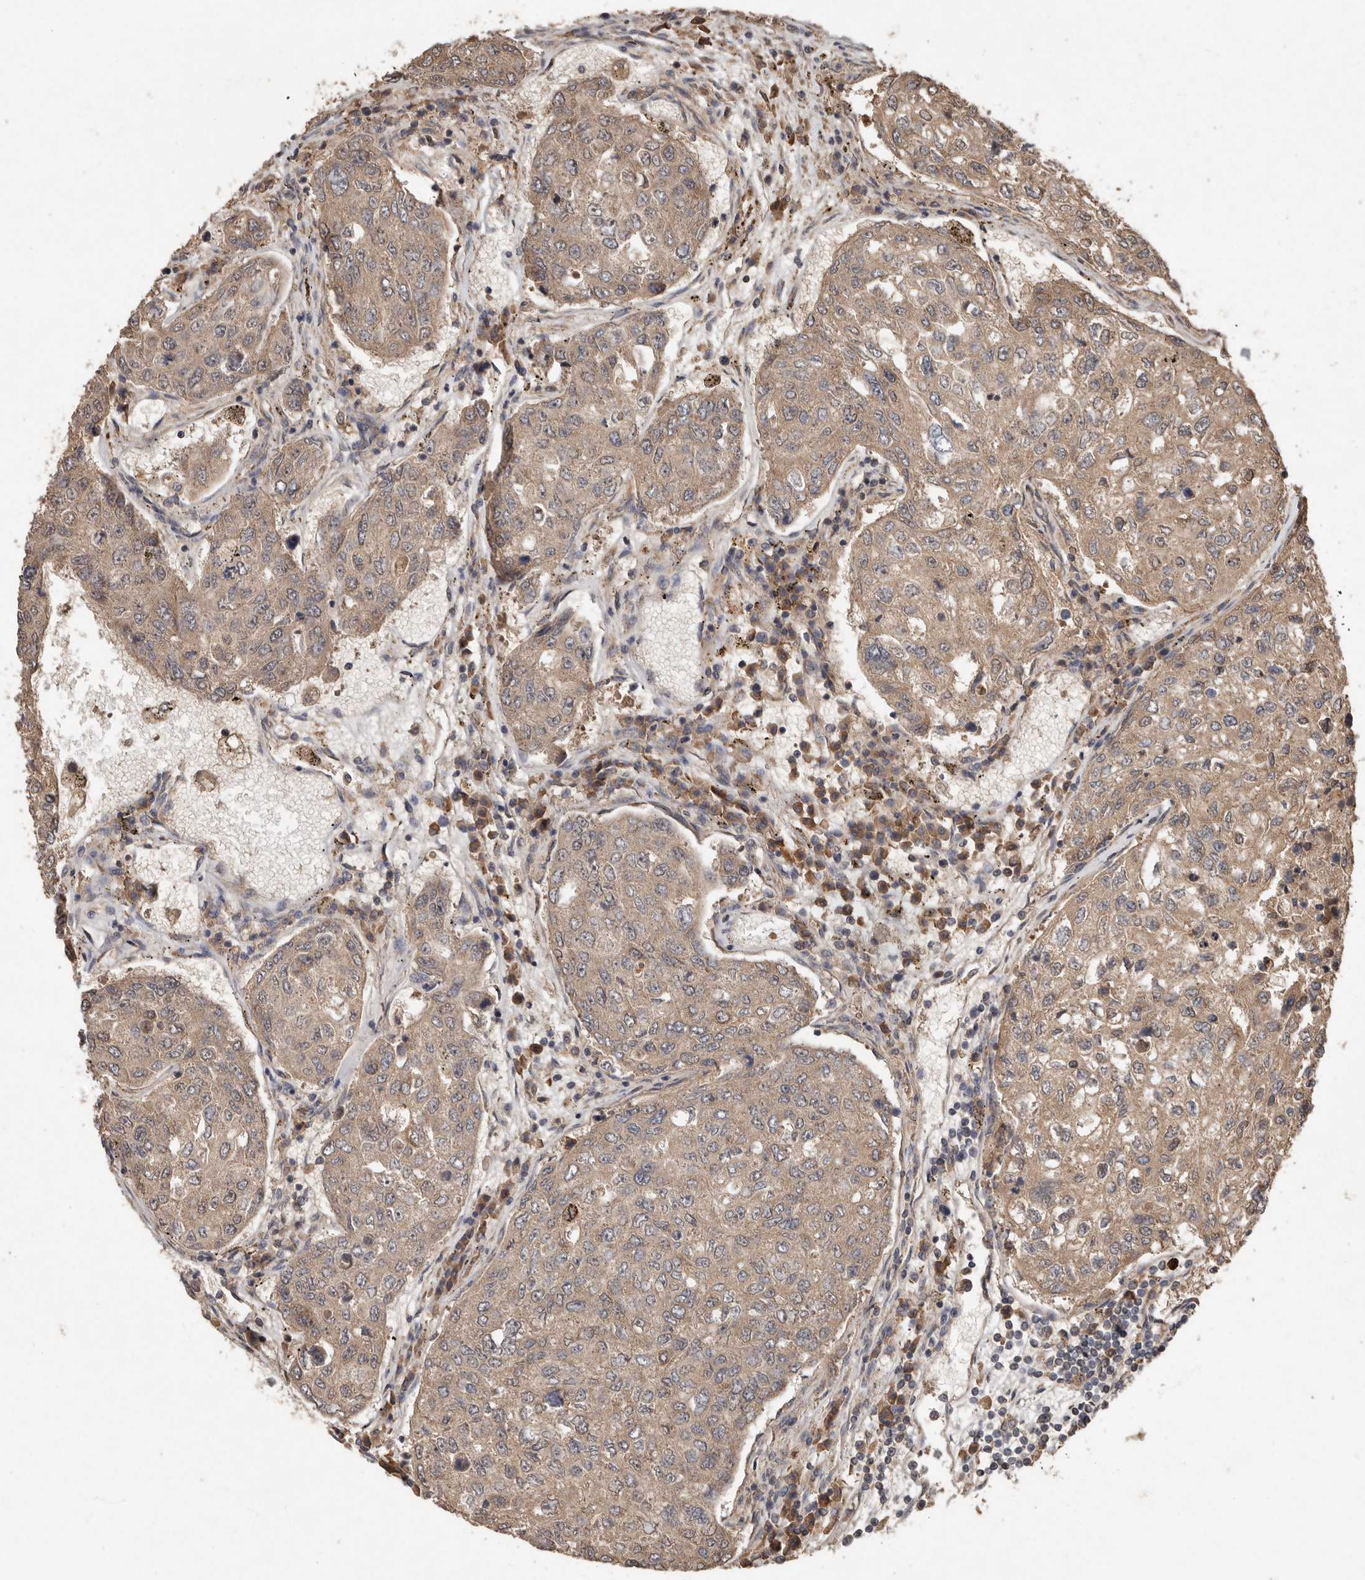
{"staining": {"intensity": "weak", "quantity": ">75%", "location": "cytoplasmic/membranous"}, "tissue": "urothelial cancer", "cell_type": "Tumor cells", "image_type": "cancer", "snomed": [{"axis": "morphology", "description": "Urothelial carcinoma, High grade"}, {"axis": "topography", "description": "Lymph node"}, {"axis": "topography", "description": "Urinary bladder"}], "caption": "Protein expression analysis of human high-grade urothelial carcinoma reveals weak cytoplasmic/membranous positivity in about >75% of tumor cells.", "gene": "KIF26B", "patient": {"sex": "male", "age": 51}}